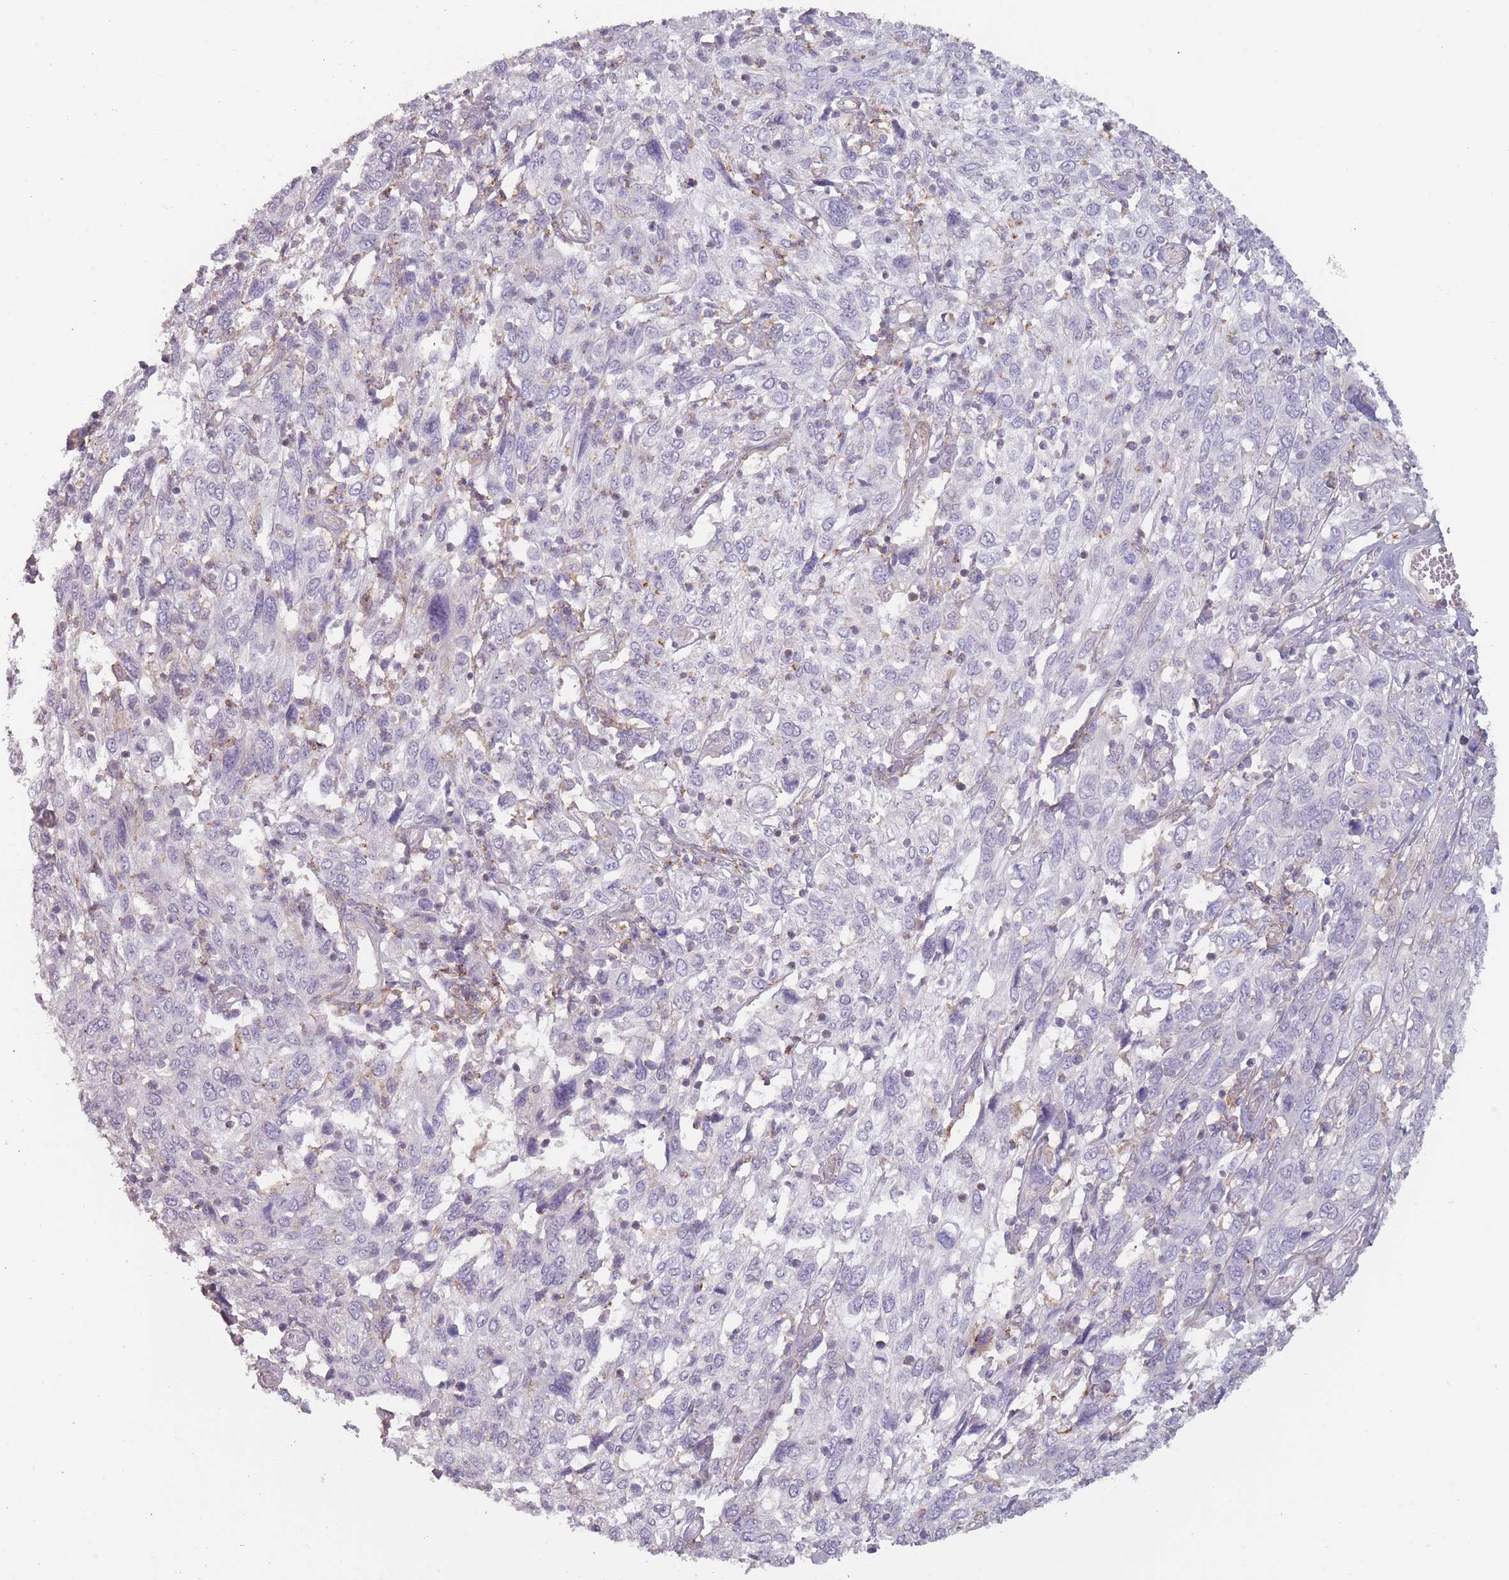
{"staining": {"intensity": "negative", "quantity": "none", "location": "none"}, "tissue": "cervical cancer", "cell_type": "Tumor cells", "image_type": "cancer", "snomed": [{"axis": "morphology", "description": "Squamous cell carcinoma, NOS"}, {"axis": "topography", "description": "Cervix"}], "caption": "The immunohistochemistry (IHC) image has no significant staining in tumor cells of squamous cell carcinoma (cervical) tissue.", "gene": "TET3", "patient": {"sex": "female", "age": 46}}